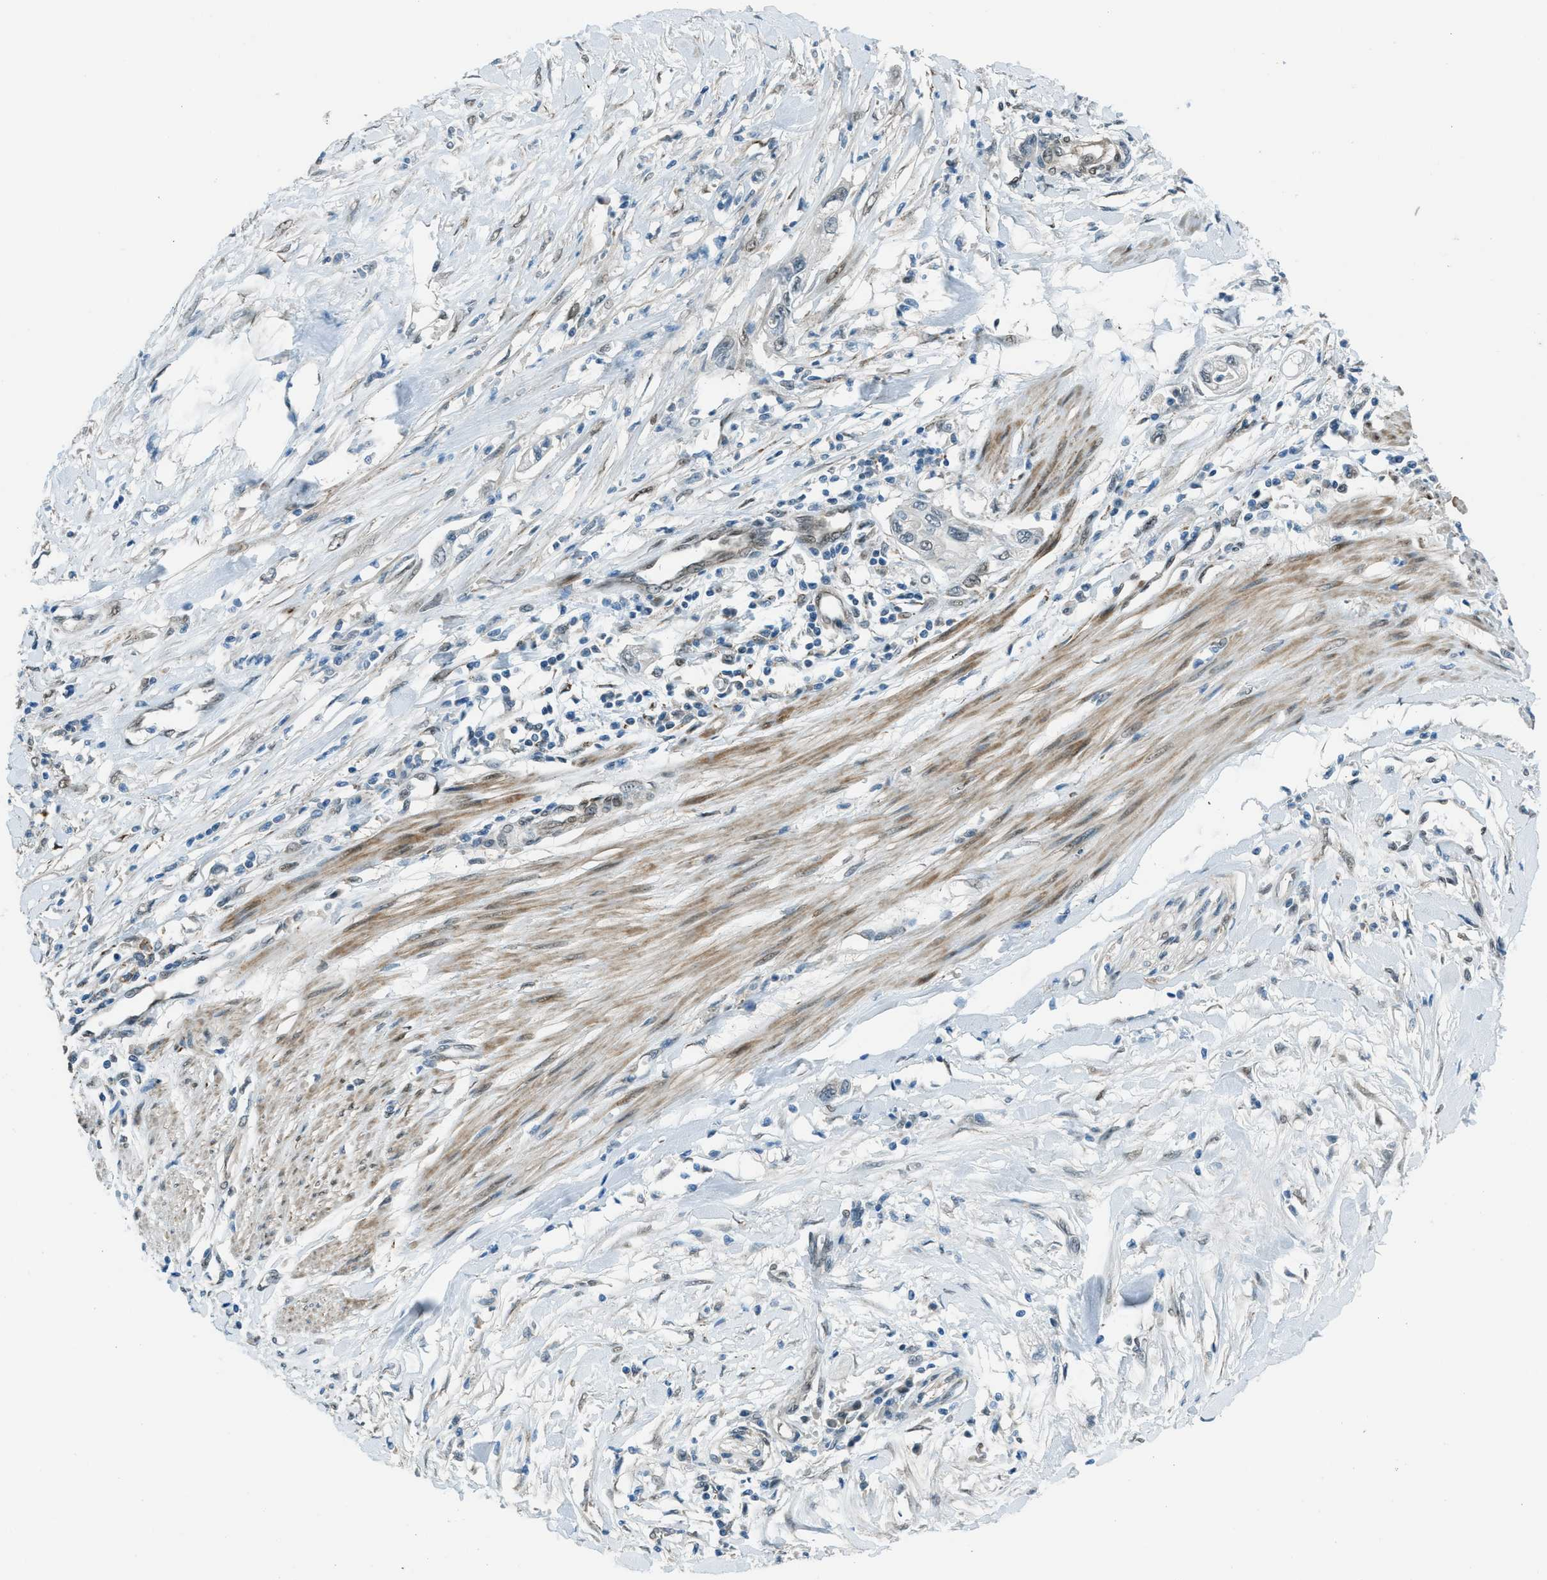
{"staining": {"intensity": "weak", "quantity": "25%-75%", "location": "nuclear"}, "tissue": "pancreatic cancer", "cell_type": "Tumor cells", "image_type": "cancer", "snomed": [{"axis": "morphology", "description": "Adenocarcinoma, NOS"}, {"axis": "topography", "description": "Pancreas"}], "caption": "Immunohistochemical staining of pancreatic adenocarcinoma reveals low levels of weak nuclear protein expression in about 25%-75% of tumor cells.", "gene": "NPEPL1", "patient": {"sex": "male", "age": 56}}